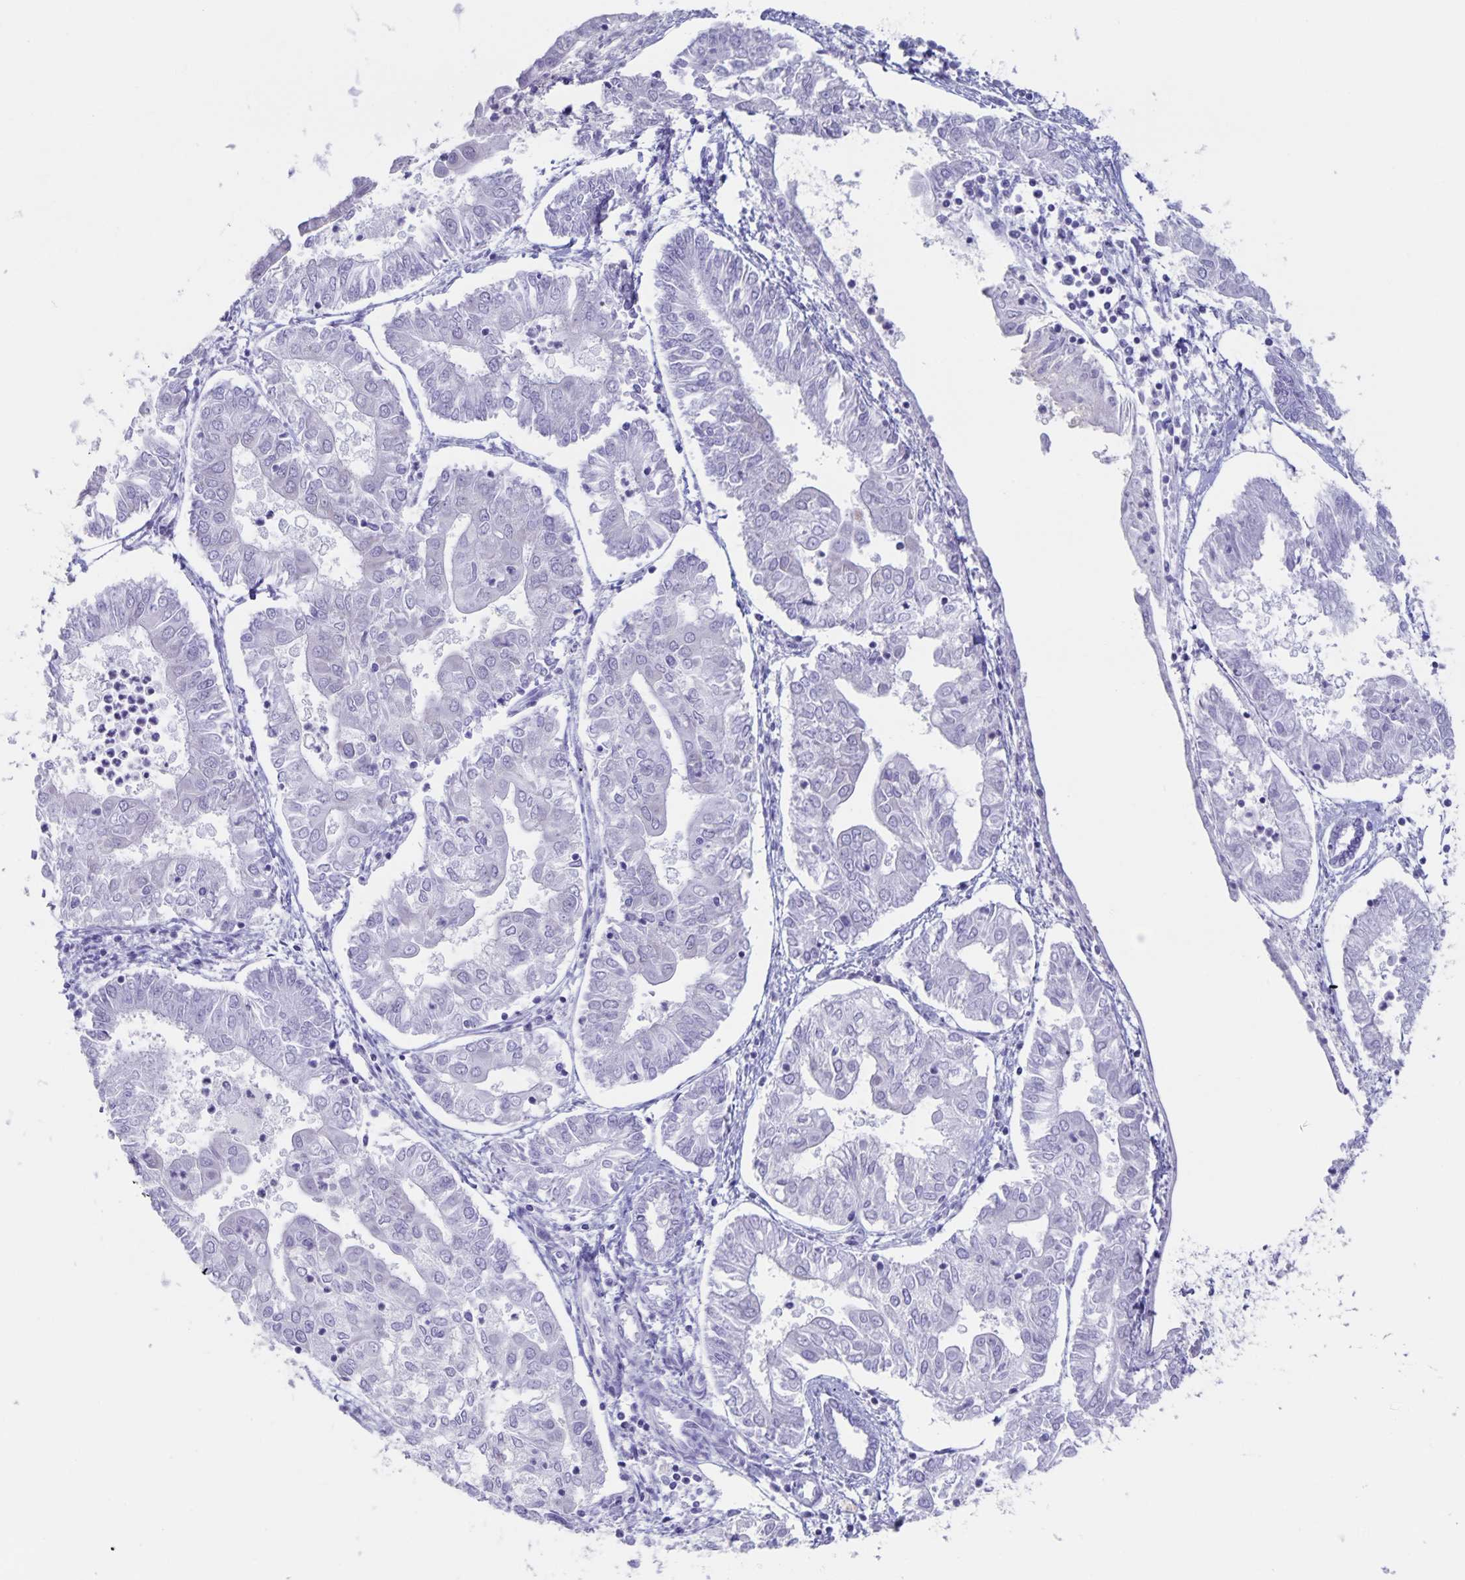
{"staining": {"intensity": "negative", "quantity": "none", "location": "none"}, "tissue": "endometrial cancer", "cell_type": "Tumor cells", "image_type": "cancer", "snomed": [{"axis": "morphology", "description": "Adenocarcinoma, NOS"}, {"axis": "topography", "description": "Endometrium"}], "caption": "Micrograph shows no significant protein positivity in tumor cells of adenocarcinoma (endometrial).", "gene": "AQP4", "patient": {"sex": "female", "age": 68}}